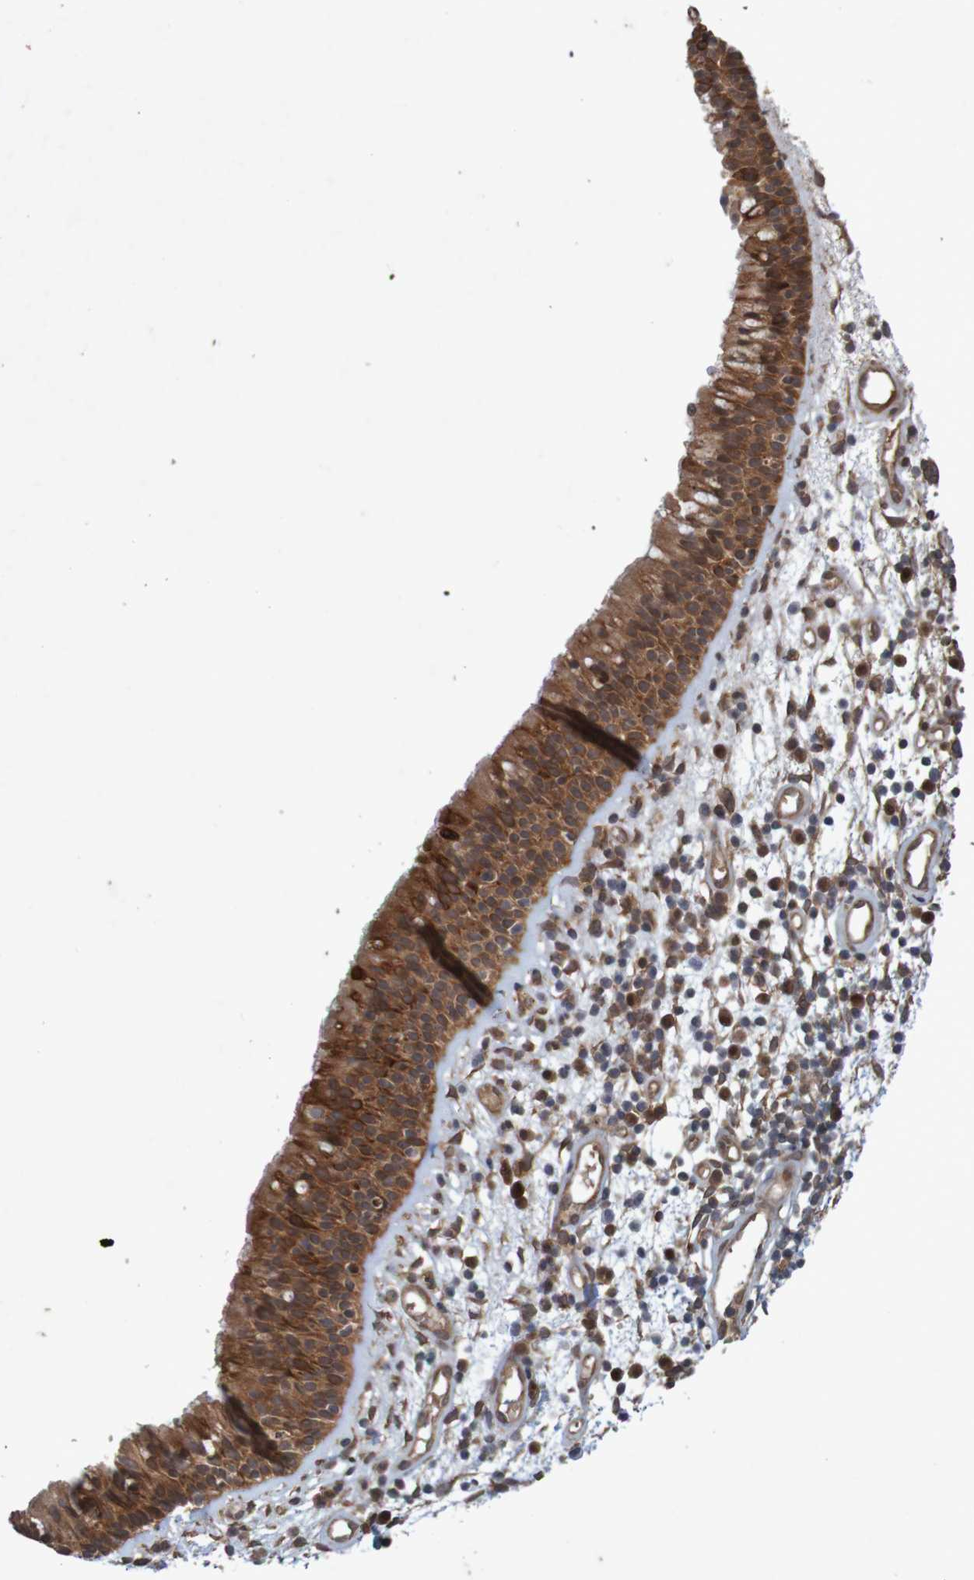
{"staining": {"intensity": "strong", "quantity": ">75%", "location": "cytoplasmic/membranous"}, "tissue": "nasopharynx", "cell_type": "Respiratory epithelial cells", "image_type": "normal", "snomed": [{"axis": "morphology", "description": "Normal tissue, NOS"}, {"axis": "morphology", "description": "Inflammation, NOS"}, {"axis": "topography", "description": "Nasopharynx"}], "caption": "Brown immunohistochemical staining in unremarkable human nasopharynx exhibits strong cytoplasmic/membranous staining in approximately >75% of respiratory epithelial cells.", "gene": "ARHGEF11", "patient": {"sex": "male", "age": 48}}